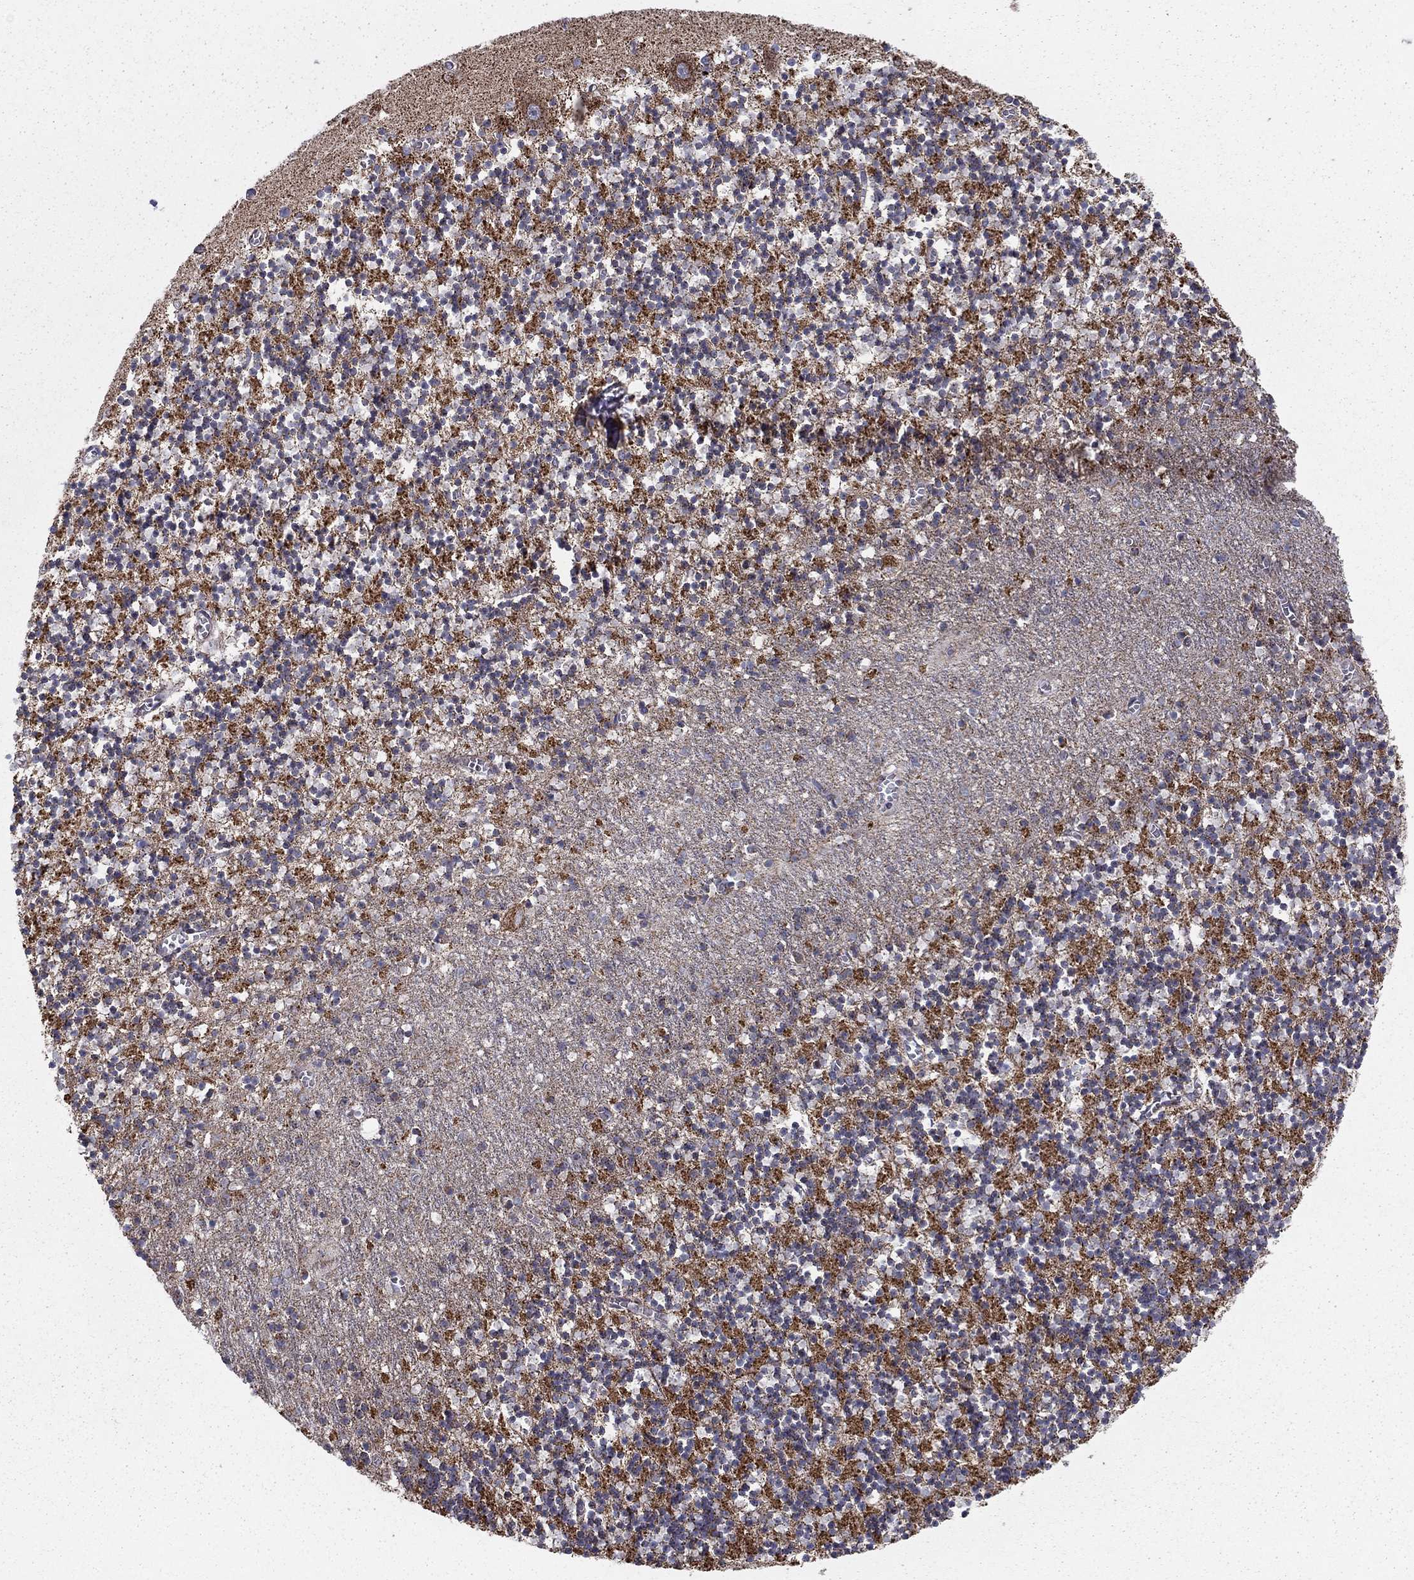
{"staining": {"intensity": "negative", "quantity": "none", "location": "none"}, "tissue": "cerebellum", "cell_type": "Cells in granular layer", "image_type": "normal", "snomed": [{"axis": "morphology", "description": "Normal tissue, NOS"}, {"axis": "topography", "description": "Cerebellum"}], "caption": "Human cerebellum stained for a protein using immunohistochemistry displays no staining in cells in granular layer.", "gene": "NDUFV1", "patient": {"sex": "female", "age": 64}}